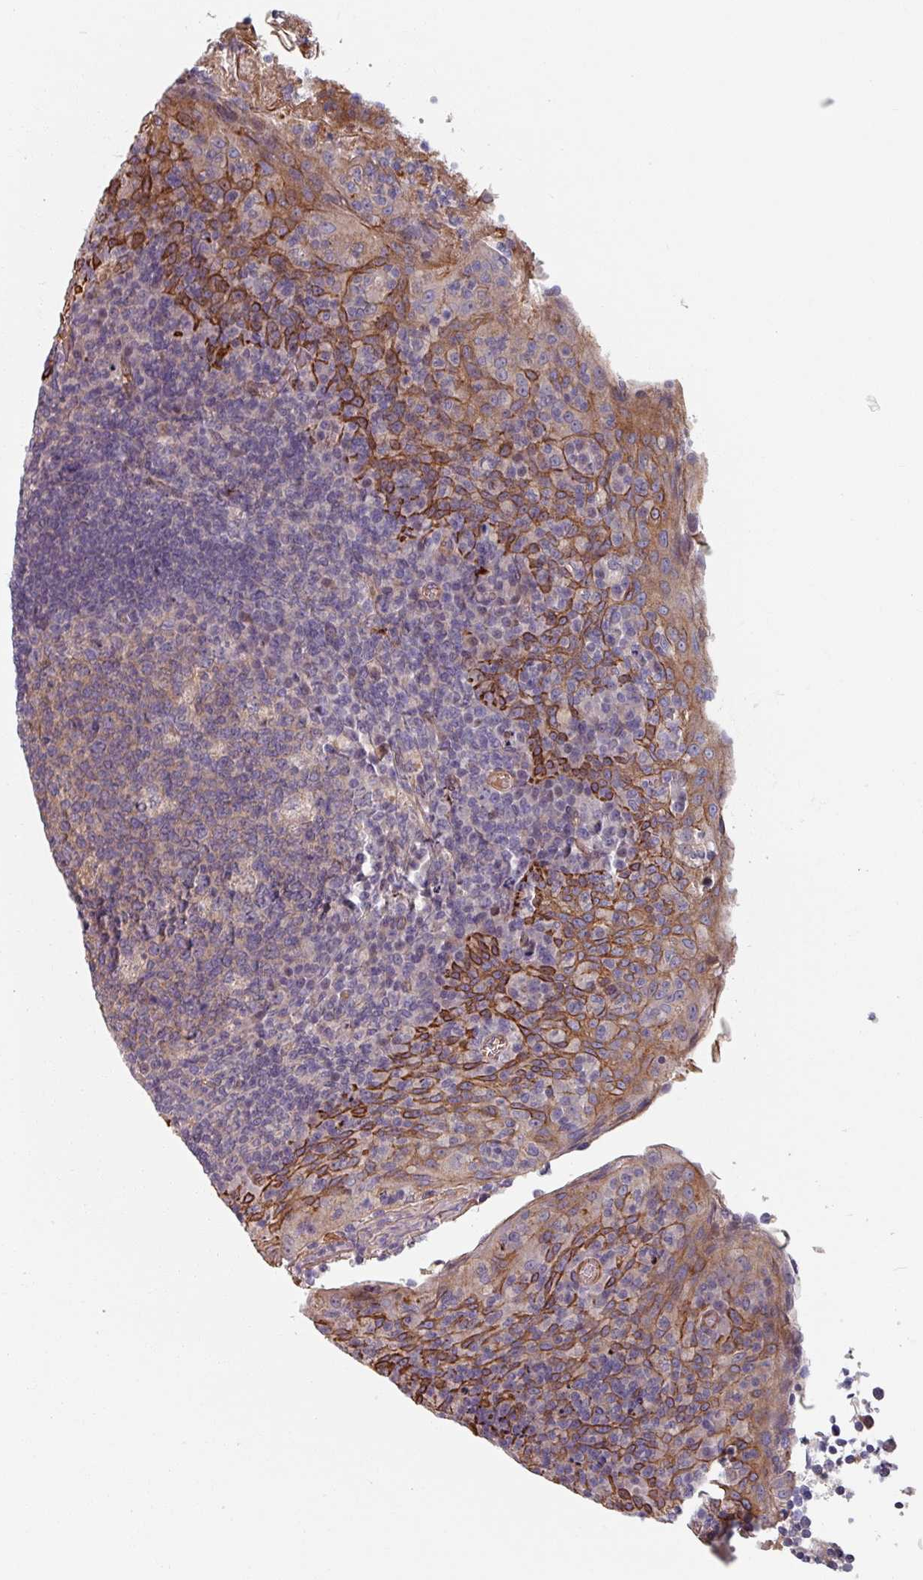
{"staining": {"intensity": "weak", "quantity": "25%-75%", "location": "cytoplasmic/membranous"}, "tissue": "tonsil", "cell_type": "Germinal center cells", "image_type": "normal", "snomed": [{"axis": "morphology", "description": "Normal tissue, NOS"}, {"axis": "topography", "description": "Tonsil"}], "caption": "Immunohistochemical staining of unremarkable tonsil displays 25%-75% levels of weak cytoplasmic/membranous protein expression in approximately 25%-75% of germinal center cells. The staining was performed using DAB (3,3'-diaminobenzidine) to visualize the protein expression in brown, while the nuclei were stained in blue with hematoxylin (Magnification: 20x).", "gene": "C4BPB", "patient": {"sex": "male", "age": 17}}